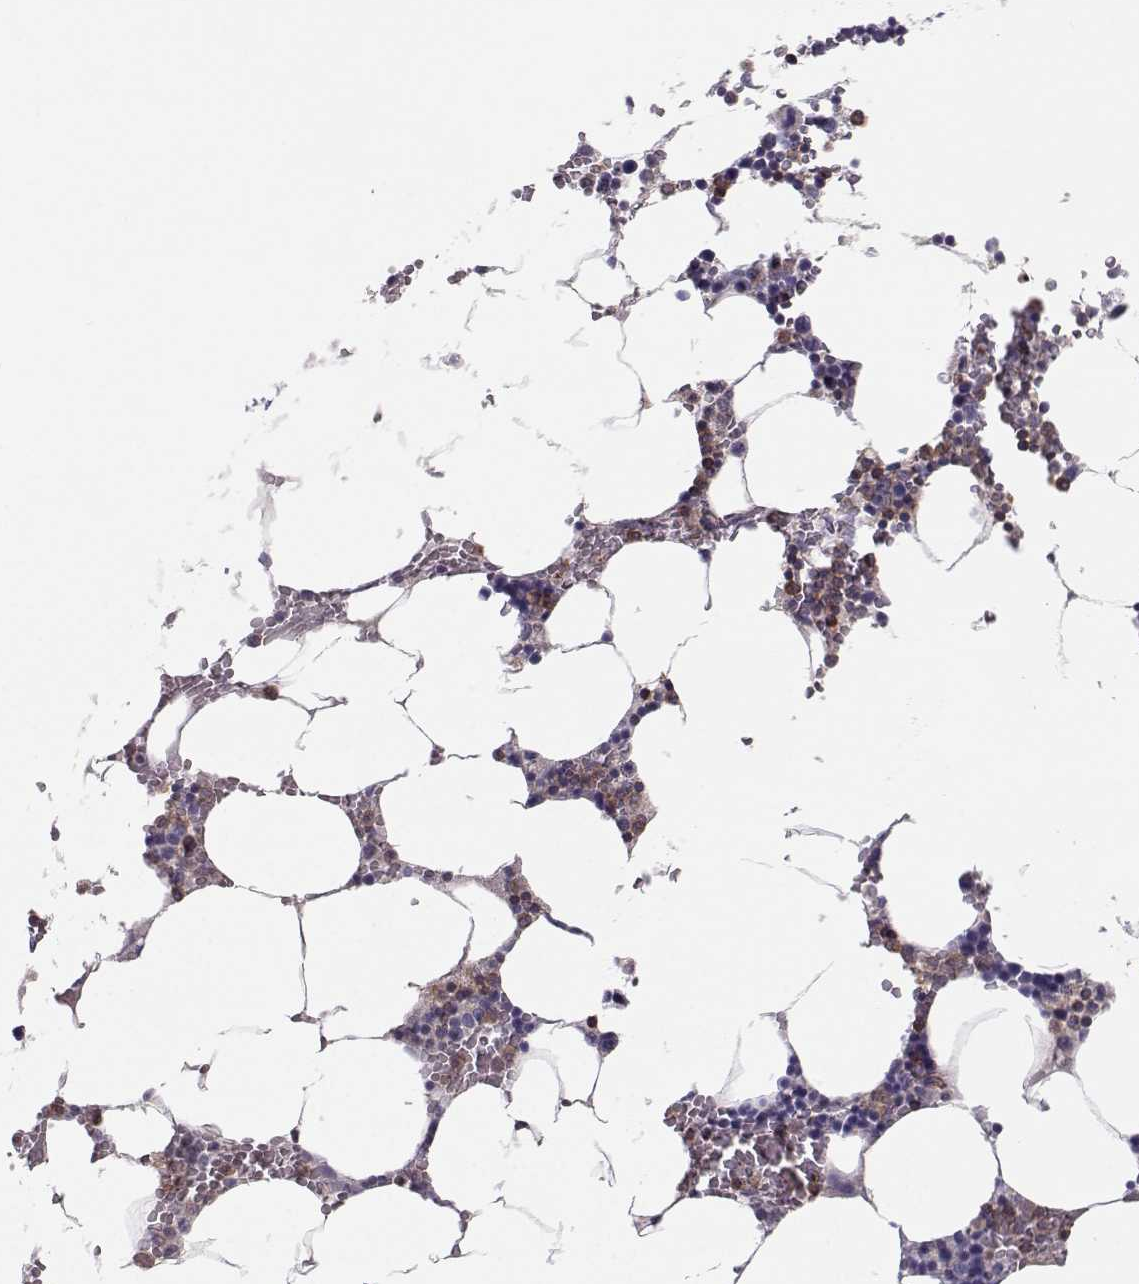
{"staining": {"intensity": "moderate", "quantity": "25%-75%", "location": "cytoplasmic/membranous"}, "tissue": "bone marrow", "cell_type": "Hematopoietic cells", "image_type": "normal", "snomed": [{"axis": "morphology", "description": "Normal tissue, NOS"}, {"axis": "topography", "description": "Bone marrow"}], "caption": "About 25%-75% of hematopoietic cells in unremarkable bone marrow show moderate cytoplasmic/membranous protein expression as visualized by brown immunohistochemical staining.", "gene": "ZBTB32", "patient": {"sex": "female", "age": 64}}